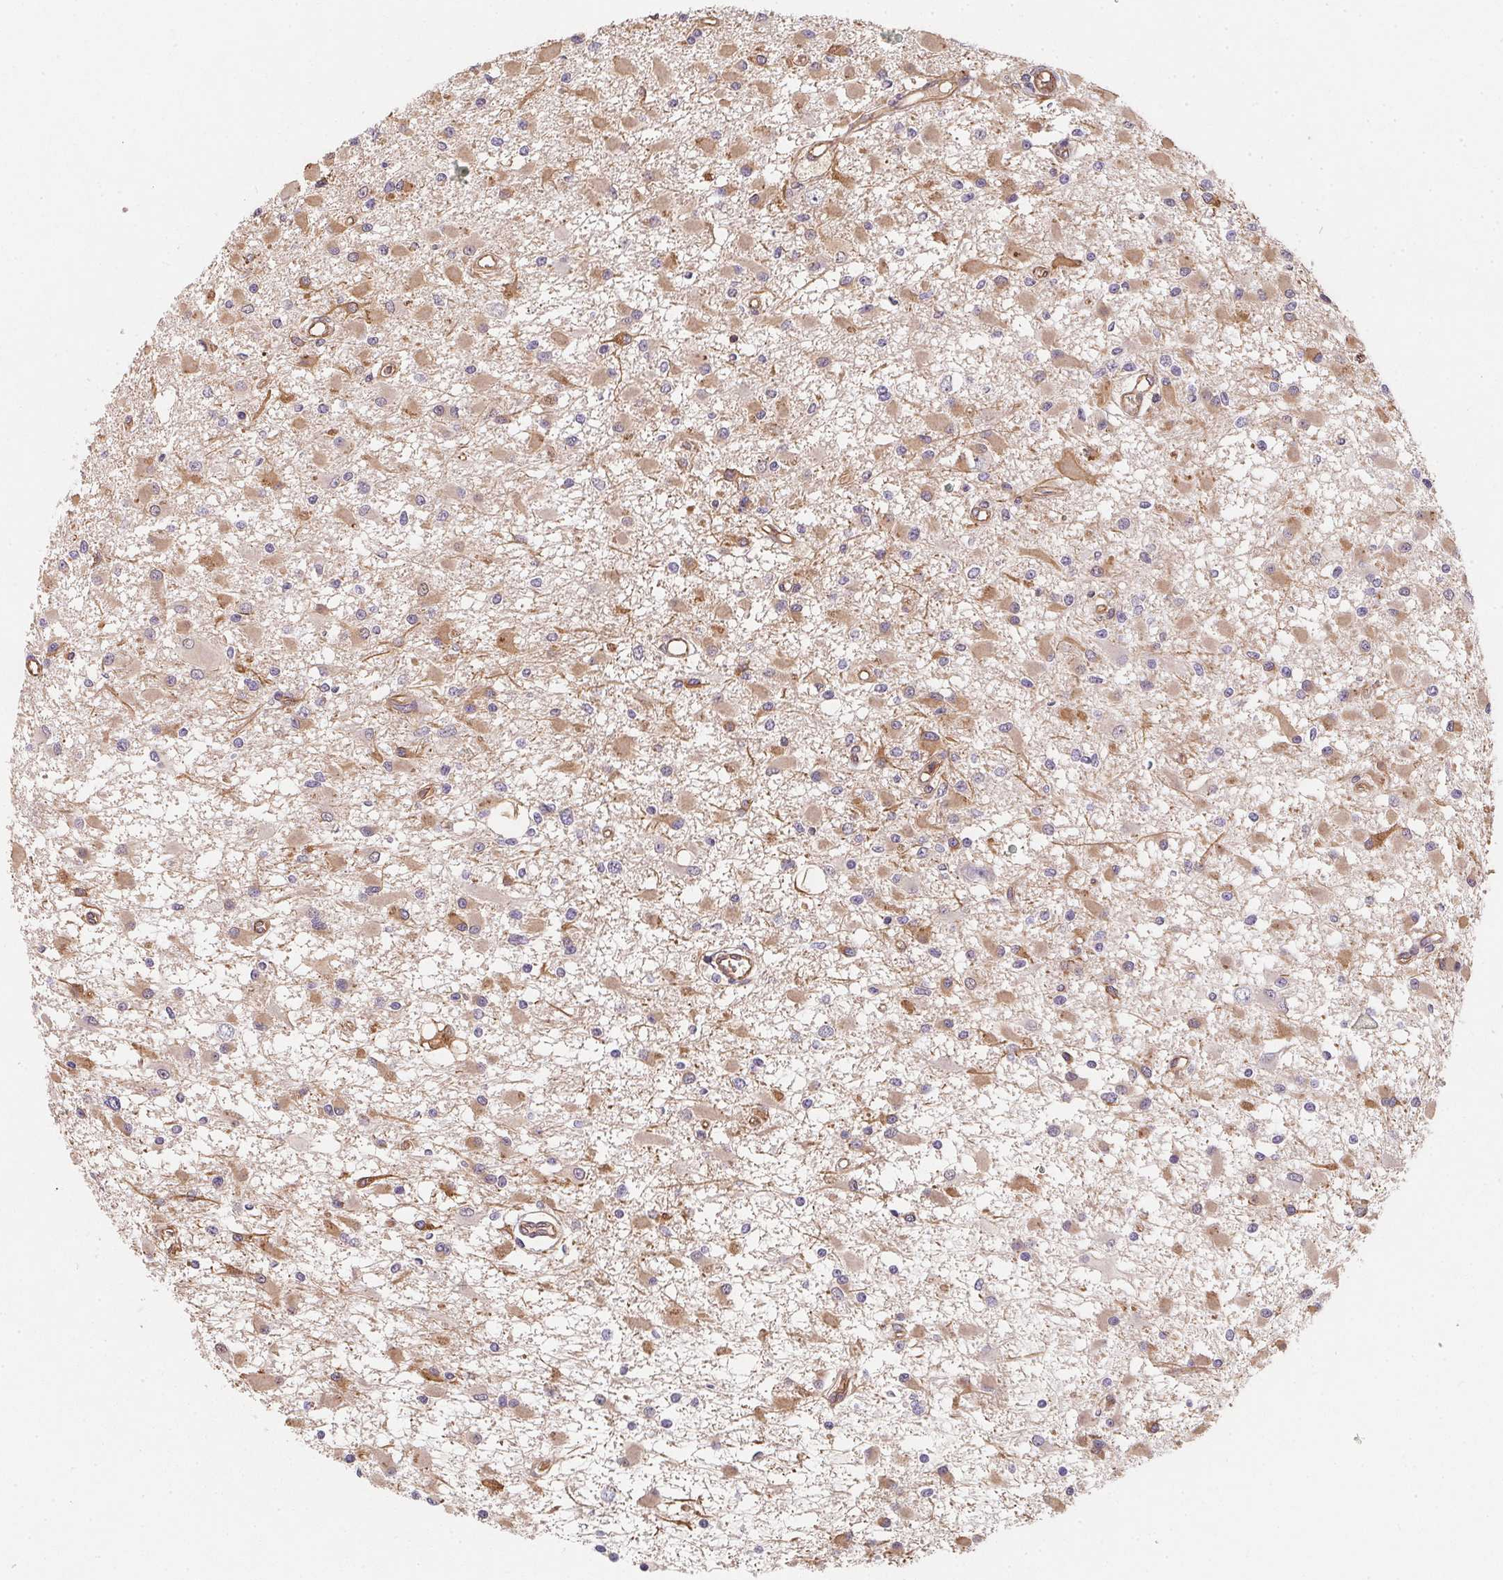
{"staining": {"intensity": "moderate", "quantity": "<25%", "location": "cytoplasmic/membranous"}, "tissue": "glioma", "cell_type": "Tumor cells", "image_type": "cancer", "snomed": [{"axis": "morphology", "description": "Glioma, malignant, High grade"}, {"axis": "topography", "description": "Brain"}], "caption": "Glioma tissue displays moderate cytoplasmic/membranous positivity in about <25% of tumor cells, visualized by immunohistochemistry.", "gene": "TBKBP1", "patient": {"sex": "male", "age": 54}}